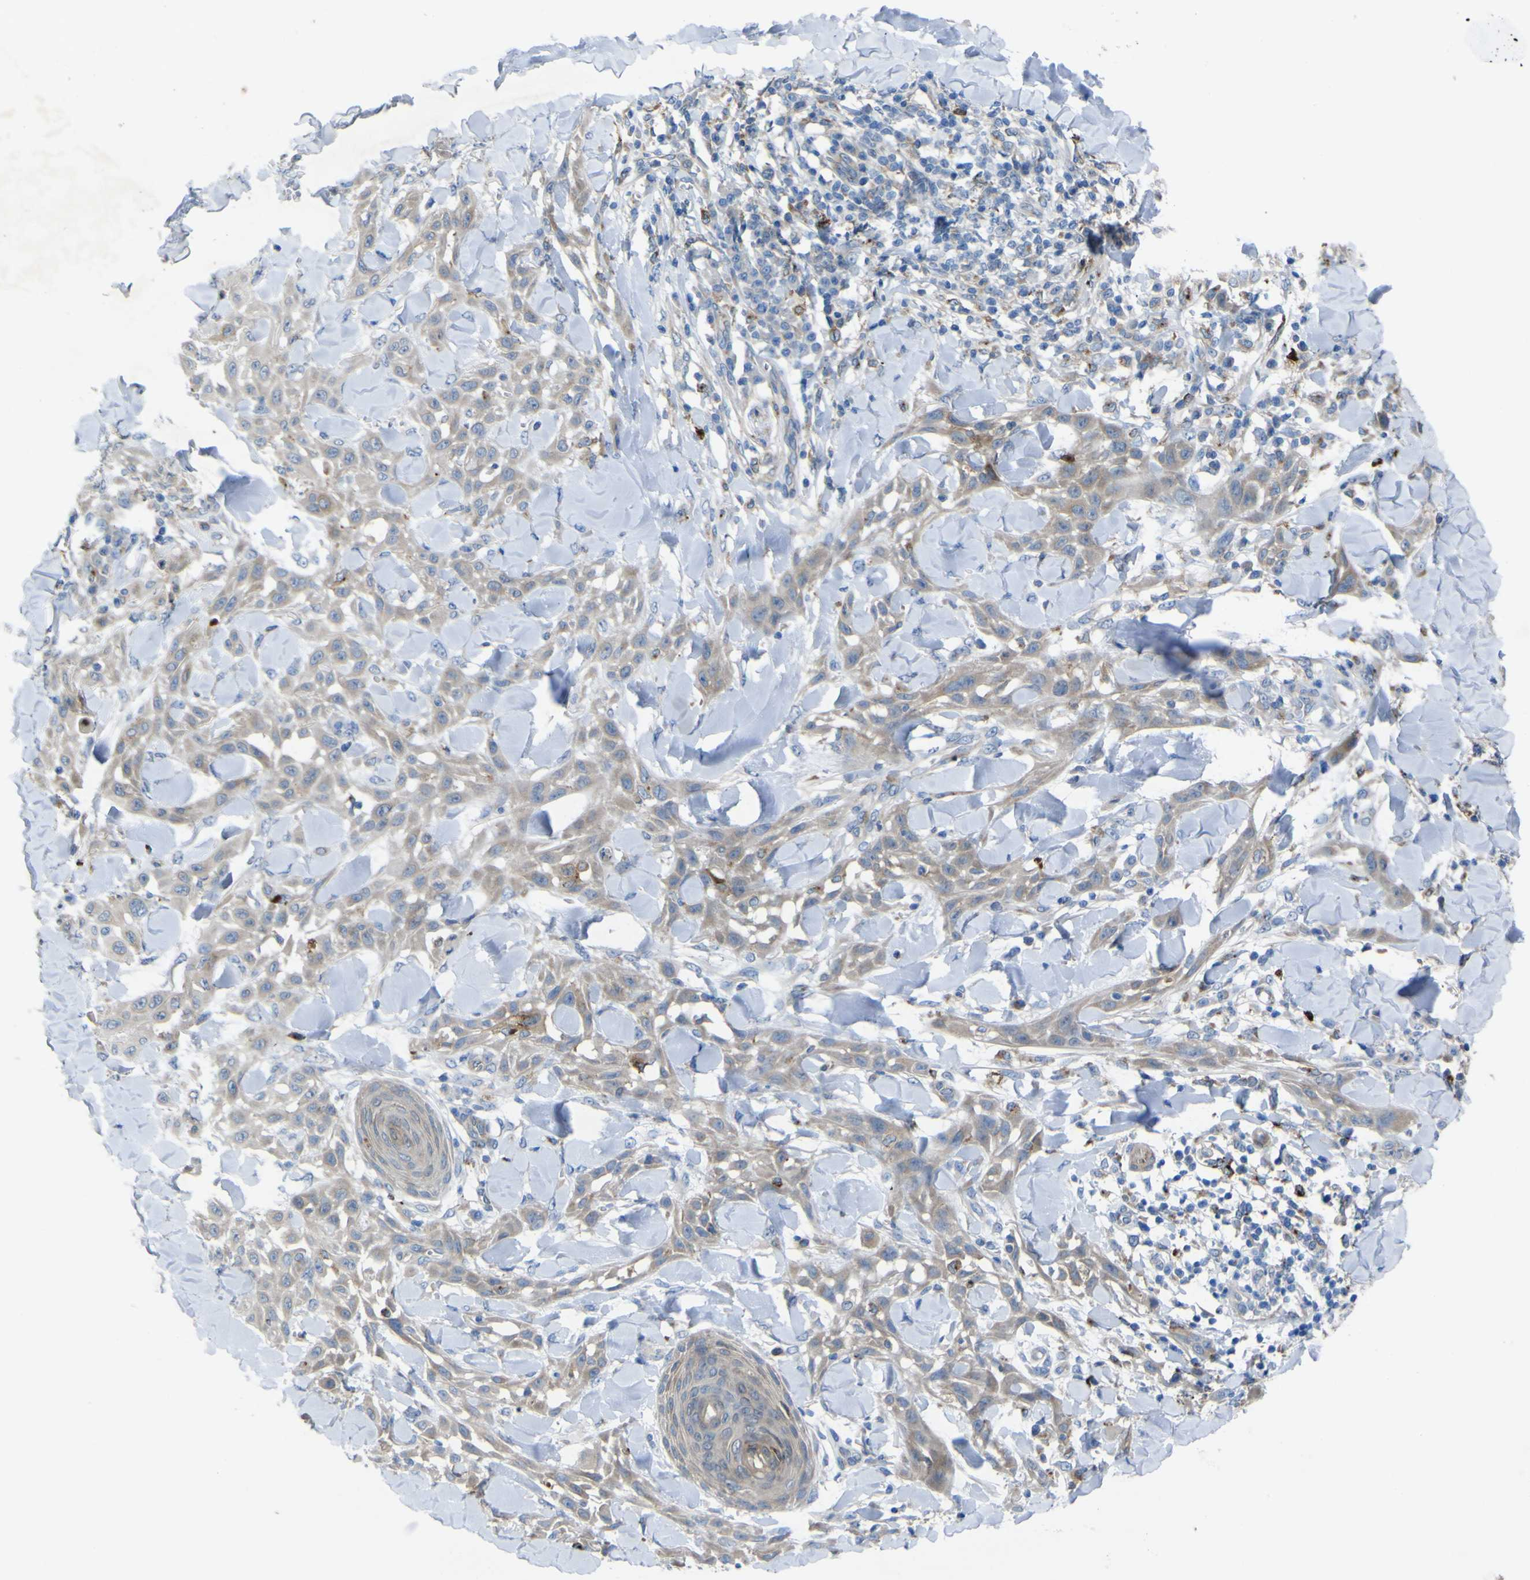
{"staining": {"intensity": "moderate", "quantity": ">75%", "location": "cytoplasmic/membranous"}, "tissue": "skin cancer", "cell_type": "Tumor cells", "image_type": "cancer", "snomed": [{"axis": "morphology", "description": "Squamous cell carcinoma, NOS"}, {"axis": "topography", "description": "Skin"}], "caption": "A histopathology image of squamous cell carcinoma (skin) stained for a protein reveals moderate cytoplasmic/membranous brown staining in tumor cells.", "gene": "CST3", "patient": {"sex": "male", "age": 24}}